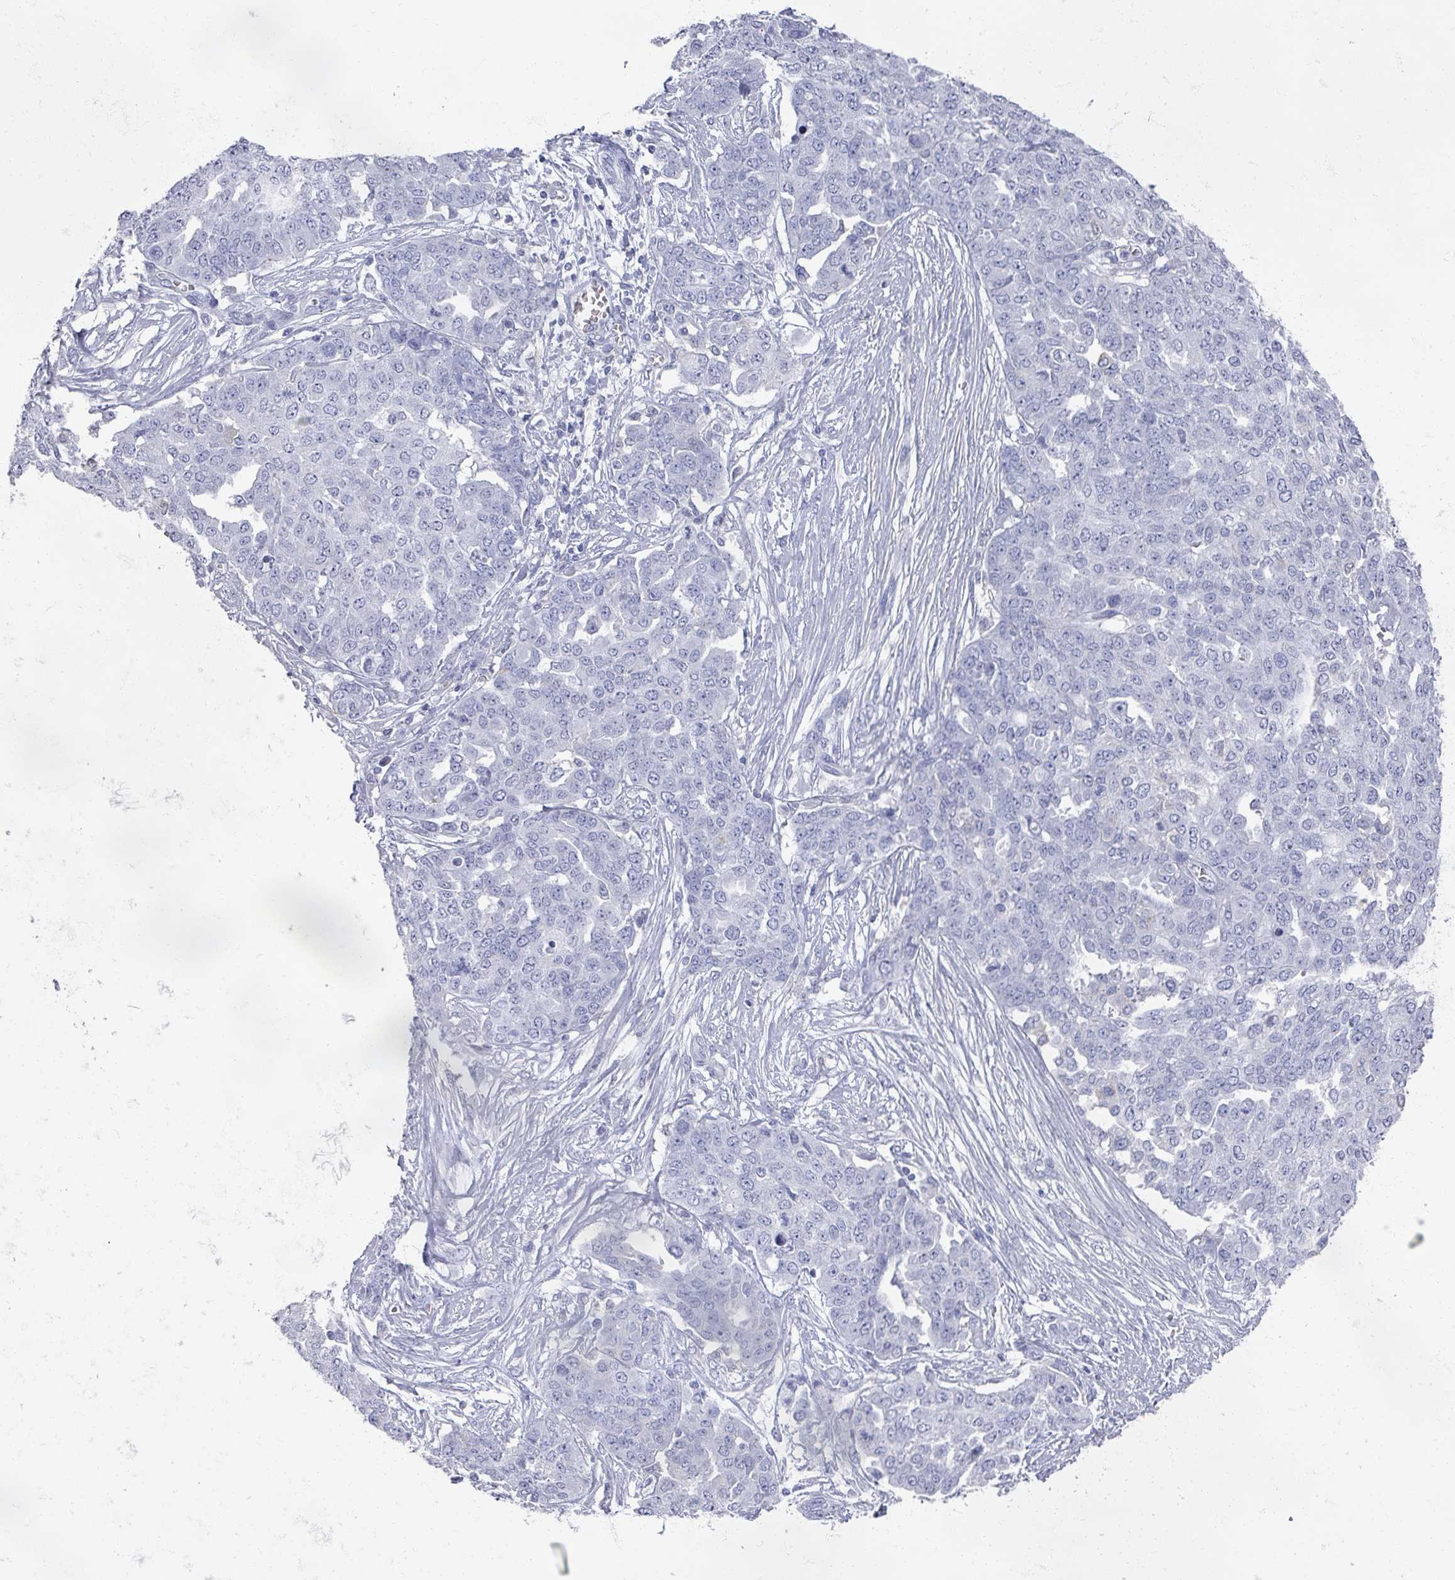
{"staining": {"intensity": "negative", "quantity": "none", "location": "none"}, "tissue": "ovarian cancer", "cell_type": "Tumor cells", "image_type": "cancer", "snomed": [{"axis": "morphology", "description": "Cystadenocarcinoma, serous, NOS"}, {"axis": "topography", "description": "Soft tissue"}, {"axis": "topography", "description": "Ovary"}], "caption": "Ovarian cancer (serous cystadenocarcinoma) was stained to show a protein in brown. There is no significant positivity in tumor cells. (Stains: DAB immunohistochemistry (IHC) with hematoxylin counter stain, Microscopy: brightfield microscopy at high magnification).", "gene": "OMG", "patient": {"sex": "female", "age": 57}}